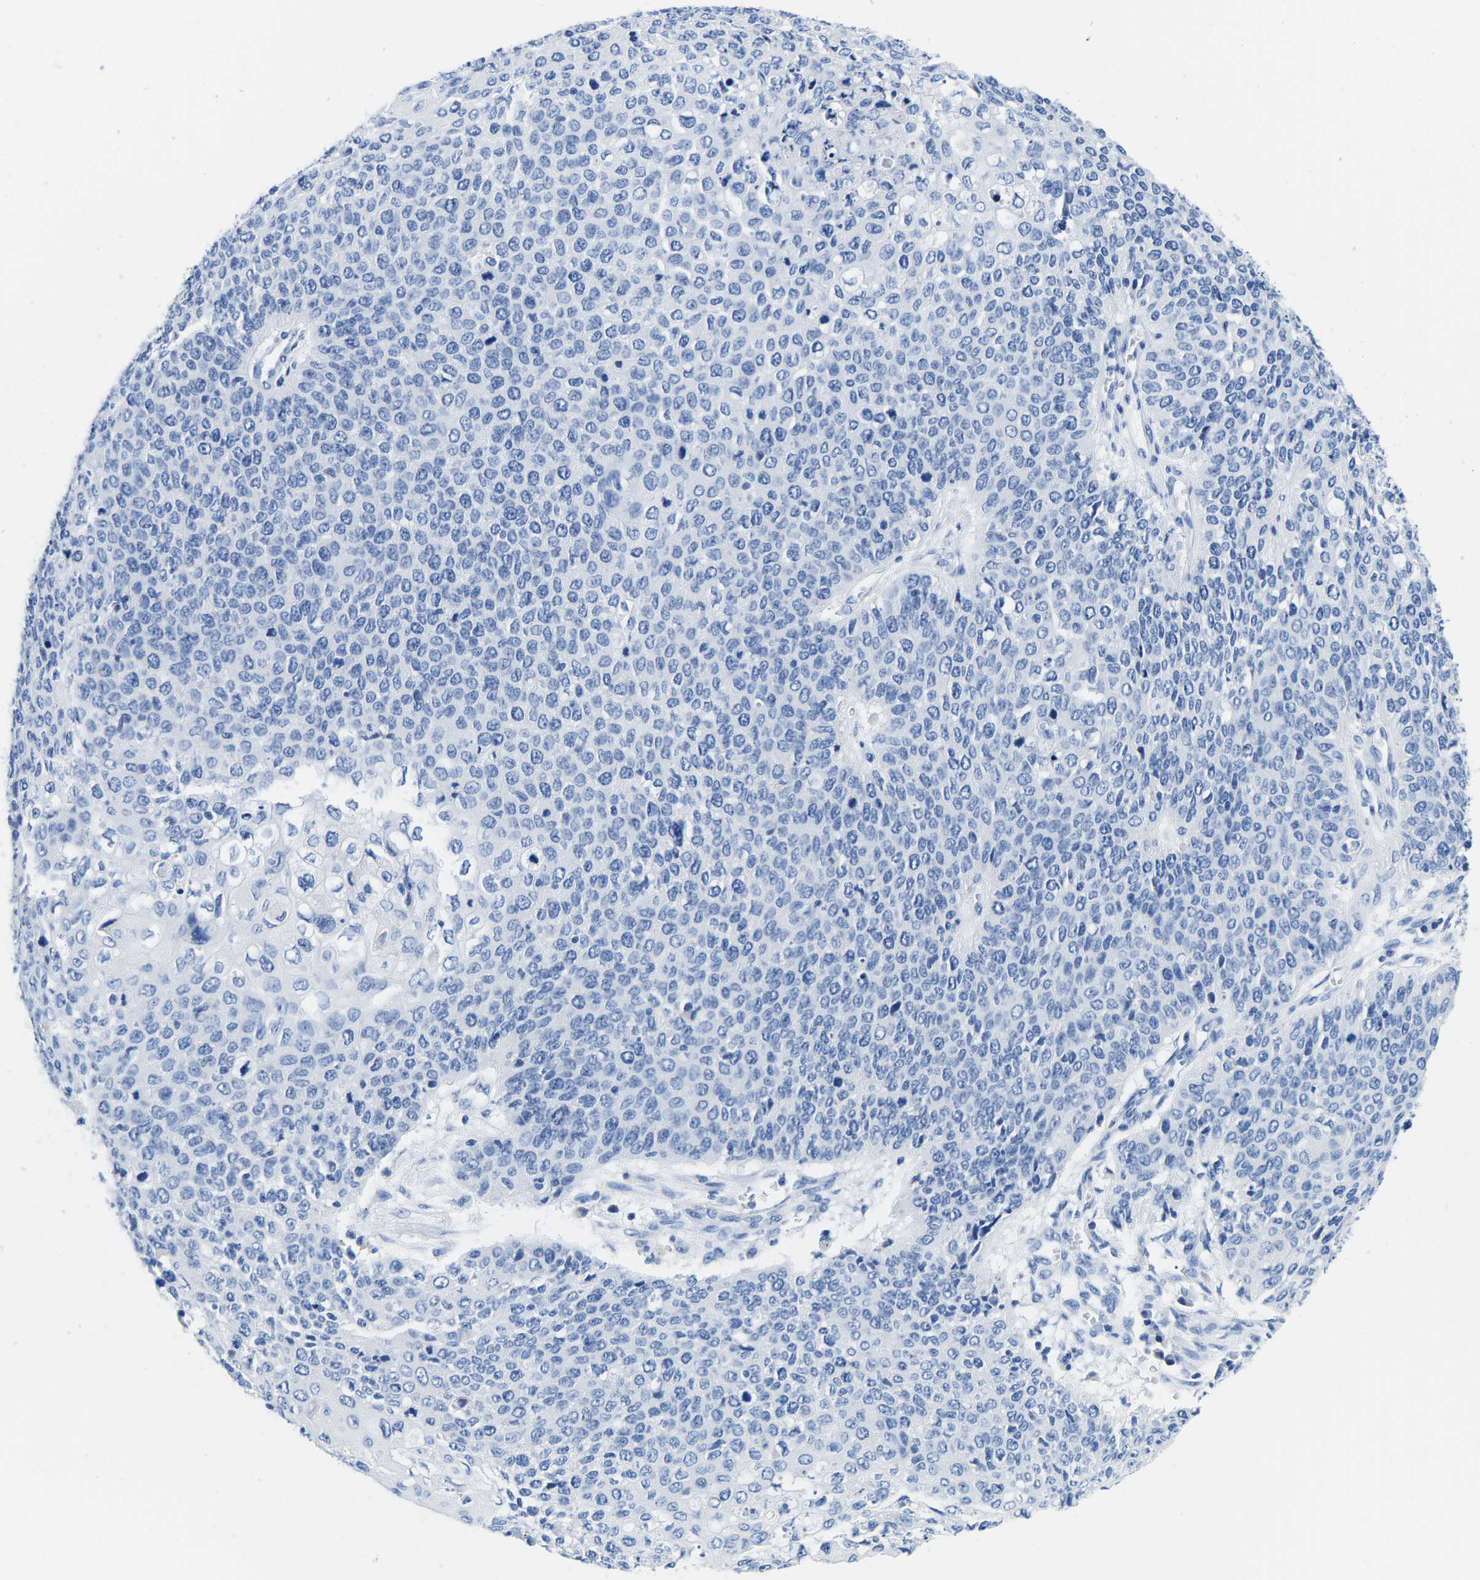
{"staining": {"intensity": "negative", "quantity": "none", "location": "none"}, "tissue": "cervical cancer", "cell_type": "Tumor cells", "image_type": "cancer", "snomed": [{"axis": "morphology", "description": "Squamous cell carcinoma, NOS"}, {"axis": "topography", "description": "Cervix"}], "caption": "DAB (3,3'-diaminobenzidine) immunohistochemical staining of cervical cancer demonstrates no significant staining in tumor cells.", "gene": "CYP1A2", "patient": {"sex": "female", "age": 39}}